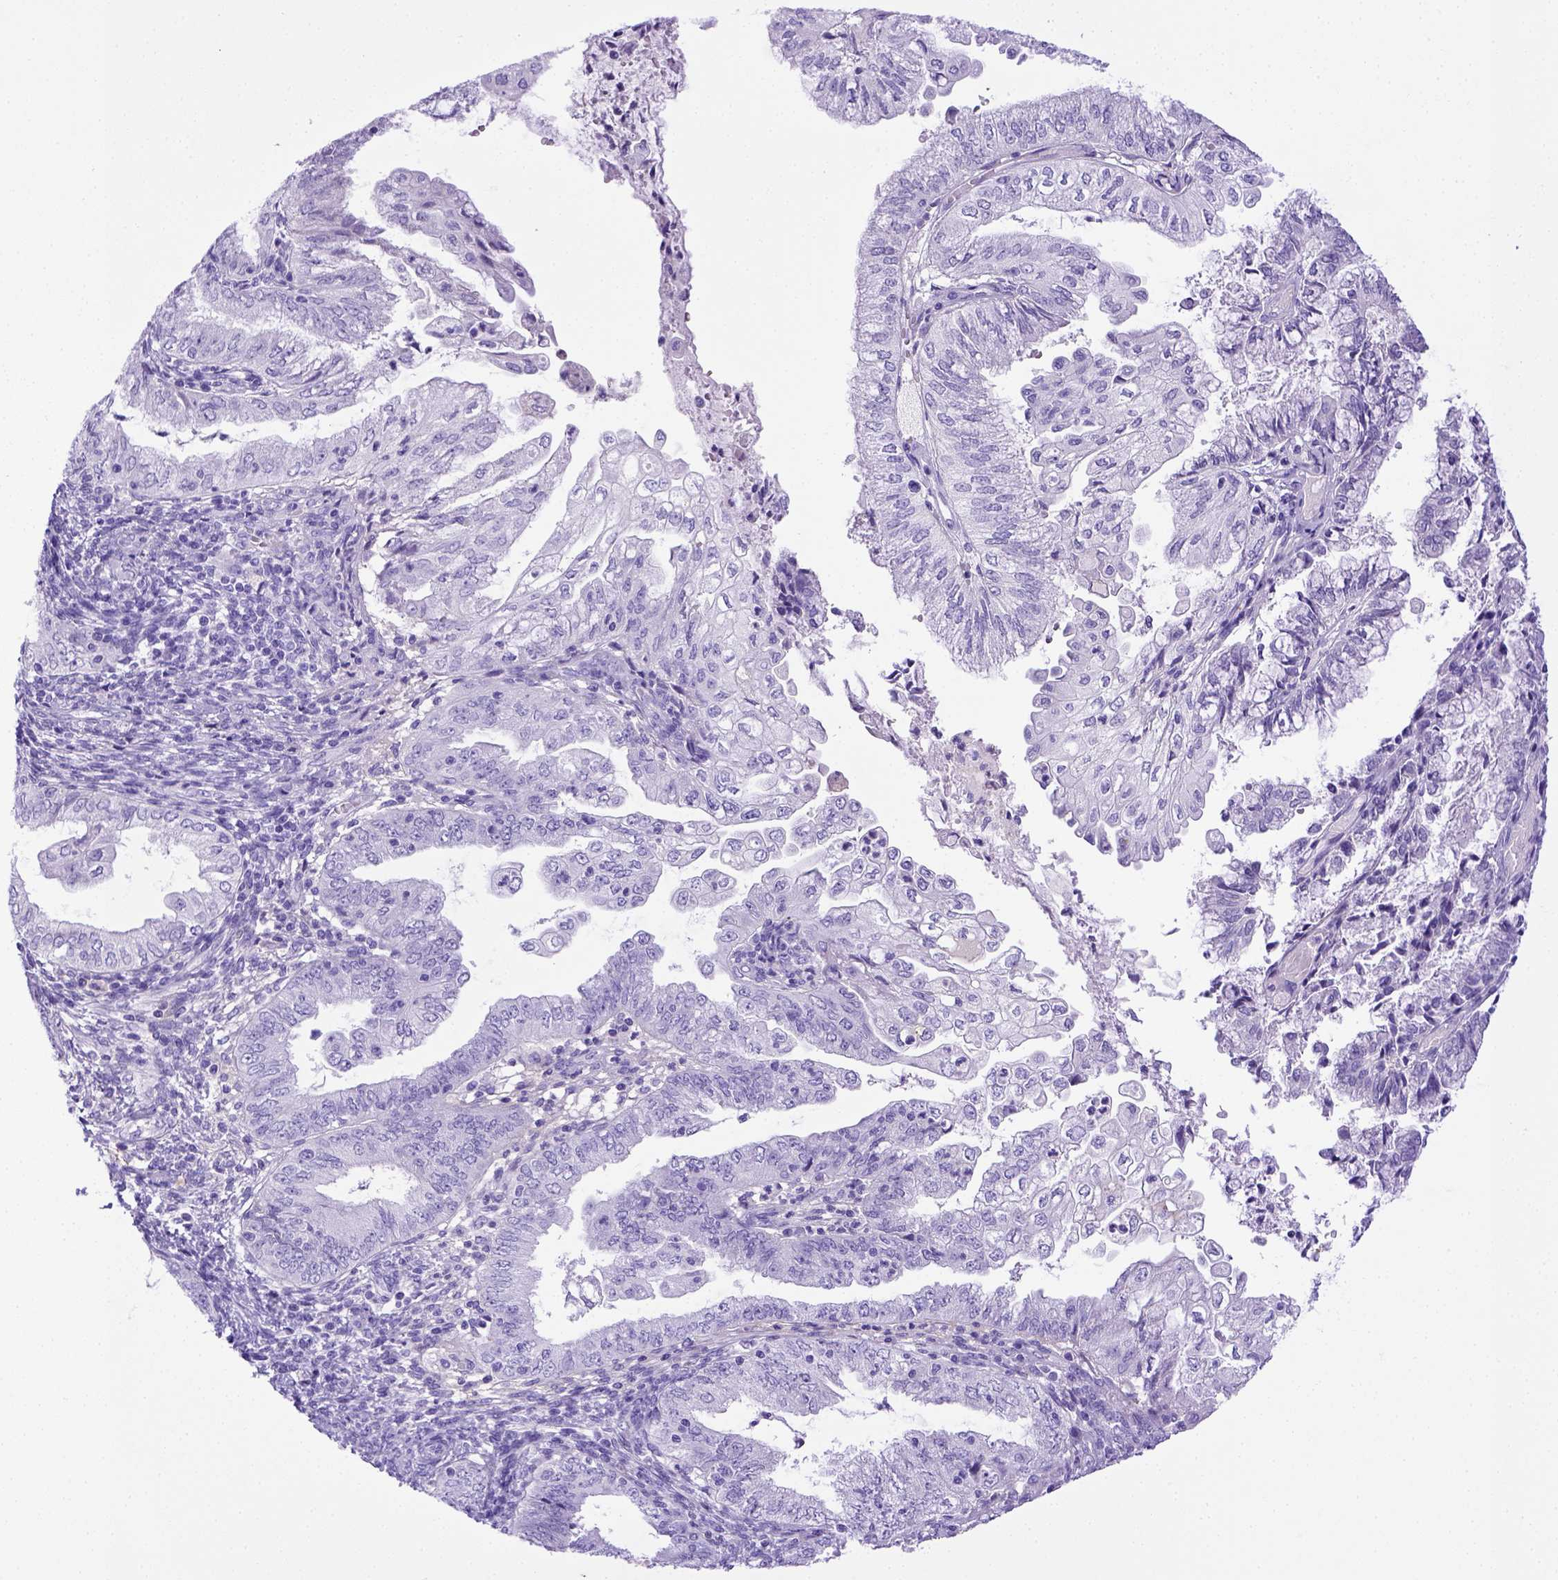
{"staining": {"intensity": "negative", "quantity": "none", "location": "none"}, "tissue": "endometrial cancer", "cell_type": "Tumor cells", "image_type": "cancer", "snomed": [{"axis": "morphology", "description": "Adenocarcinoma, NOS"}, {"axis": "topography", "description": "Endometrium"}], "caption": "DAB immunohistochemical staining of endometrial cancer (adenocarcinoma) displays no significant staining in tumor cells. The staining was performed using DAB to visualize the protein expression in brown, while the nuclei were stained in blue with hematoxylin (Magnification: 20x).", "gene": "ITIH4", "patient": {"sex": "female", "age": 55}}